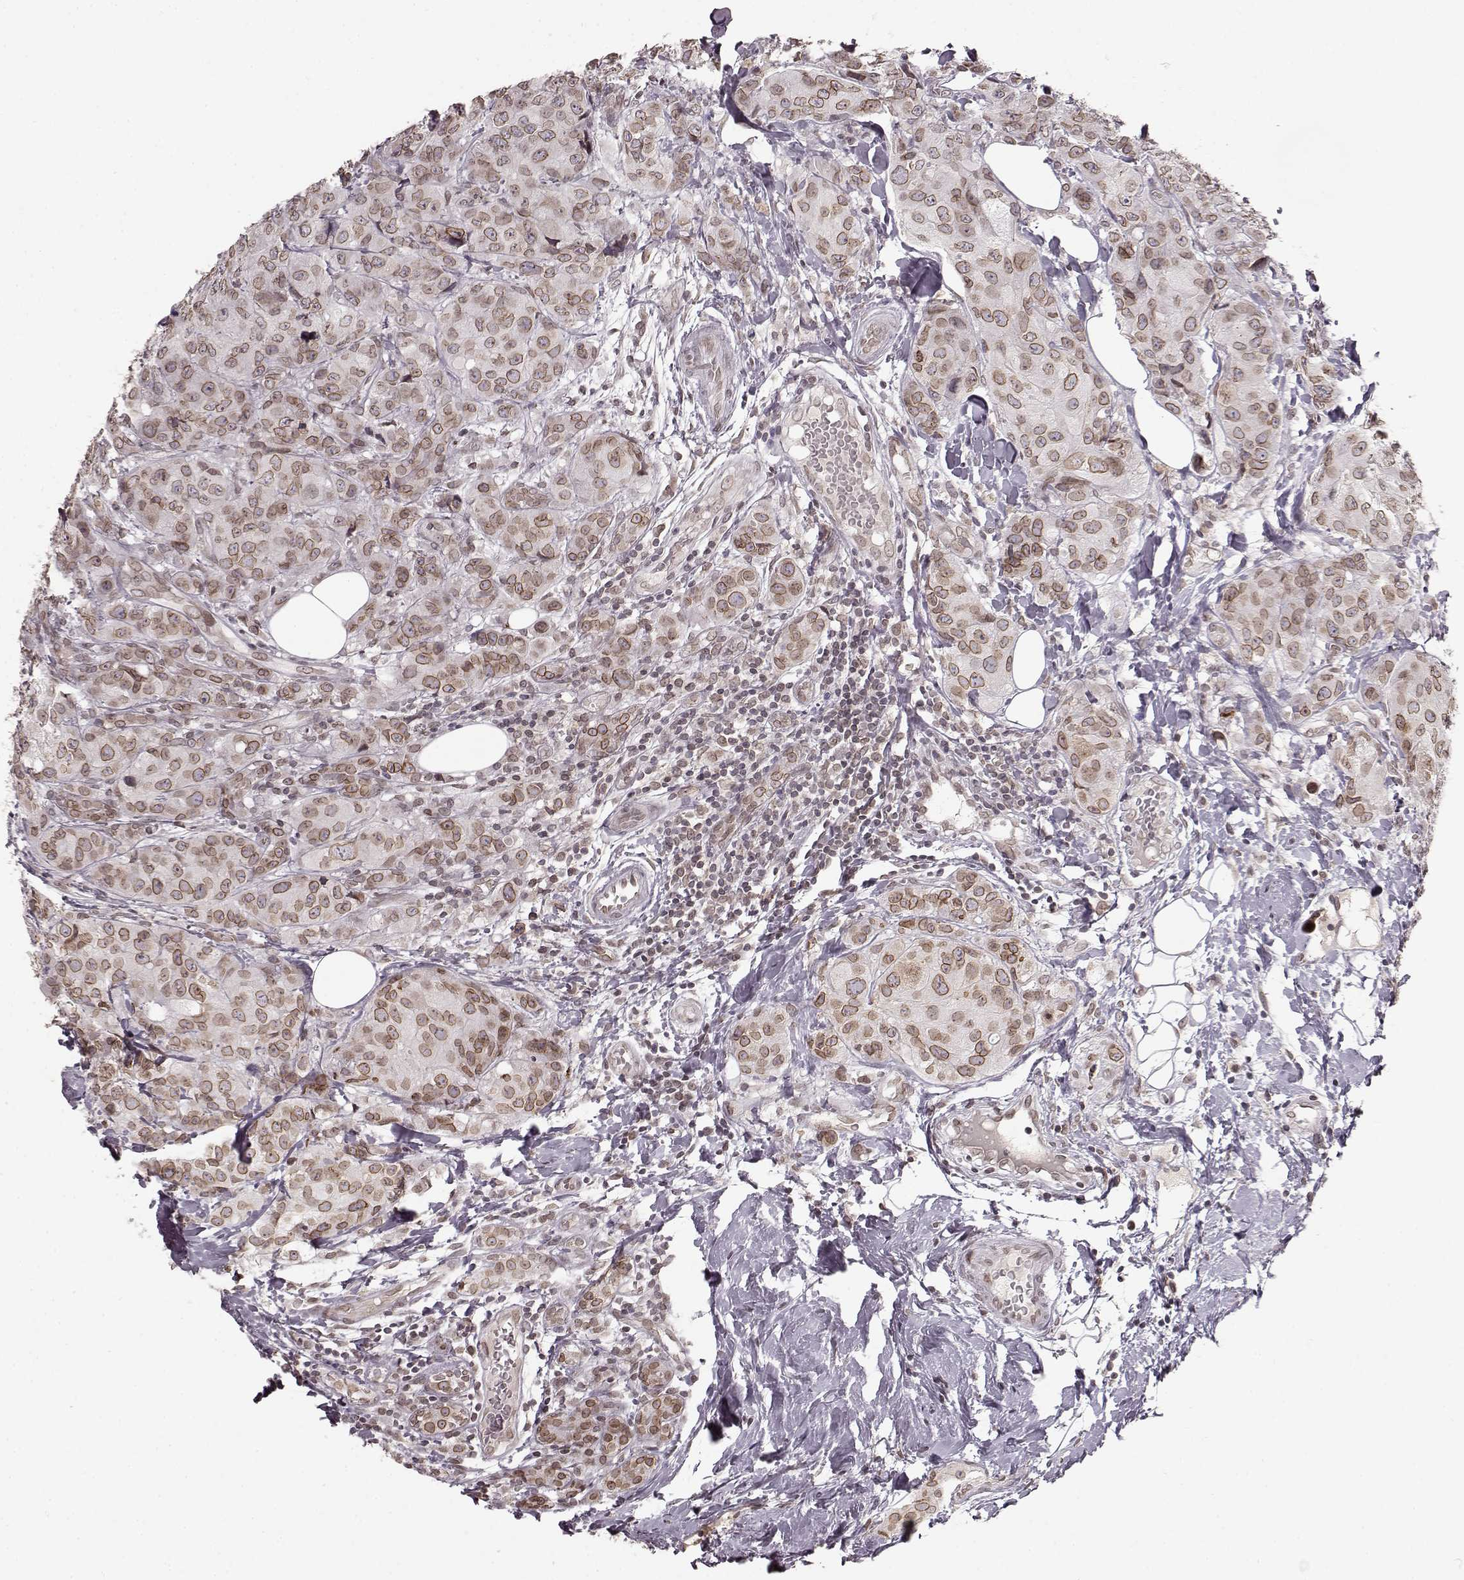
{"staining": {"intensity": "moderate", "quantity": ">75%", "location": "cytoplasmic/membranous,nuclear"}, "tissue": "breast cancer", "cell_type": "Tumor cells", "image_type": "cancer", "snomed": [{"axis": "morphology", "description": "Duct carcinoma"}, {"axis": "topography", "description": "Breast"}], "caption": "Approximately >75% of tumor cells in human breast invasive ductal carcinoma demonstrate moderate cytoplasmic/membranous and nuclear protein expression as visualized by brown immunohistochemical staining.", "gene": "DCAF12", "patient": {"sex": "female", "age": 43}}